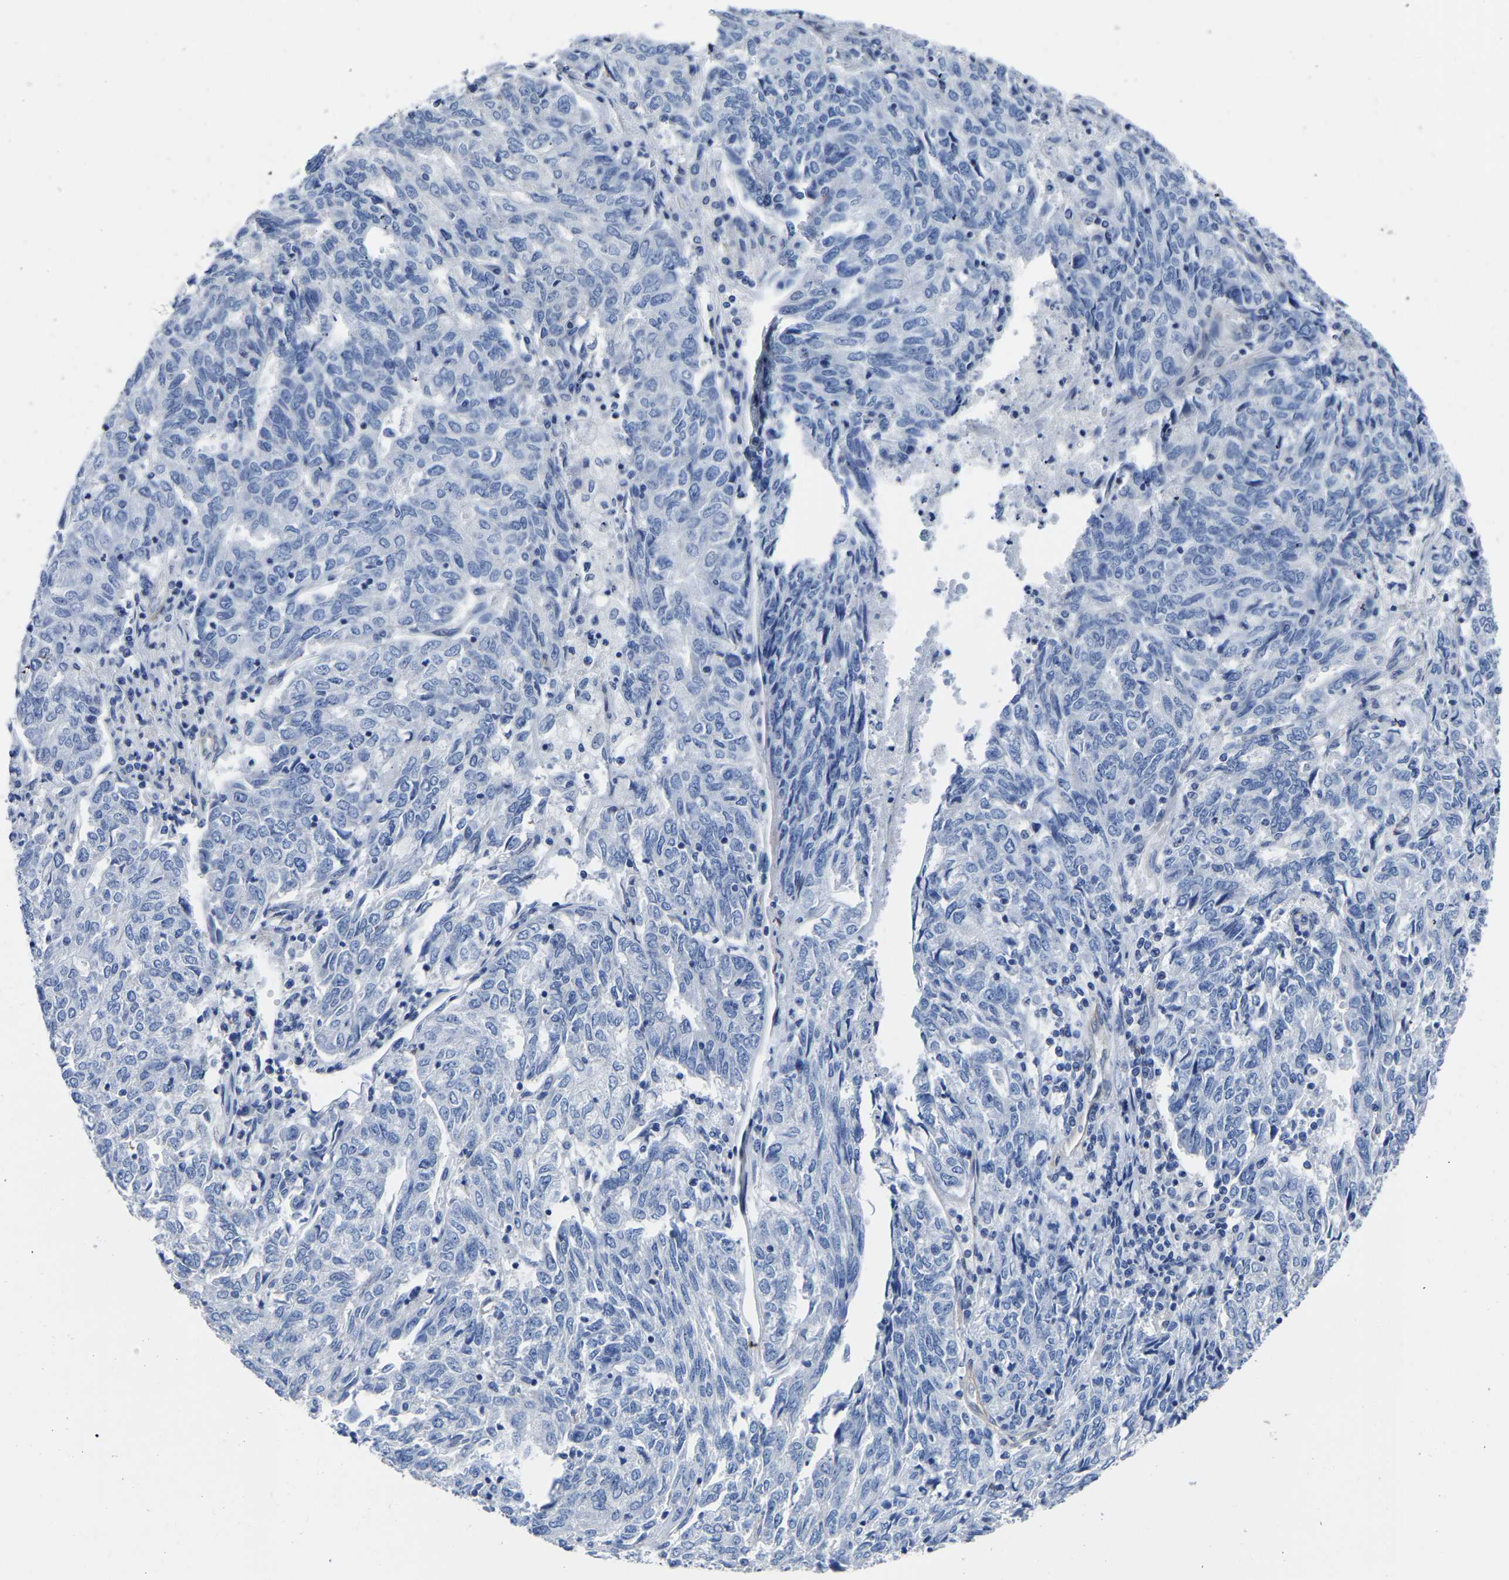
{"staining": {"intensity": "negative", "quantity": "none", "location": "none"}, "tissue": "endometrial cancer", "cell_type": "Tumor cells", "image_type": "cancer", "snomed": [{"axis": "morphology", "description": "Adenocarcinoma, NOS"}, {"axis": "topography", "description": "Endometrium"}], "caption": "A high-resolution histopathology image shows IHC staining of endometrial cancer (adenocarcinoma), which demonstrates no significant positivity in tumor cells. The staining is performed using DAB (3,3'-diaminobenzidine) brown chromogen with nuclei counter-stained in using hematoxylin.", "gene": "SLC45A3", "patient": {"sex": "female", "age": 80}}